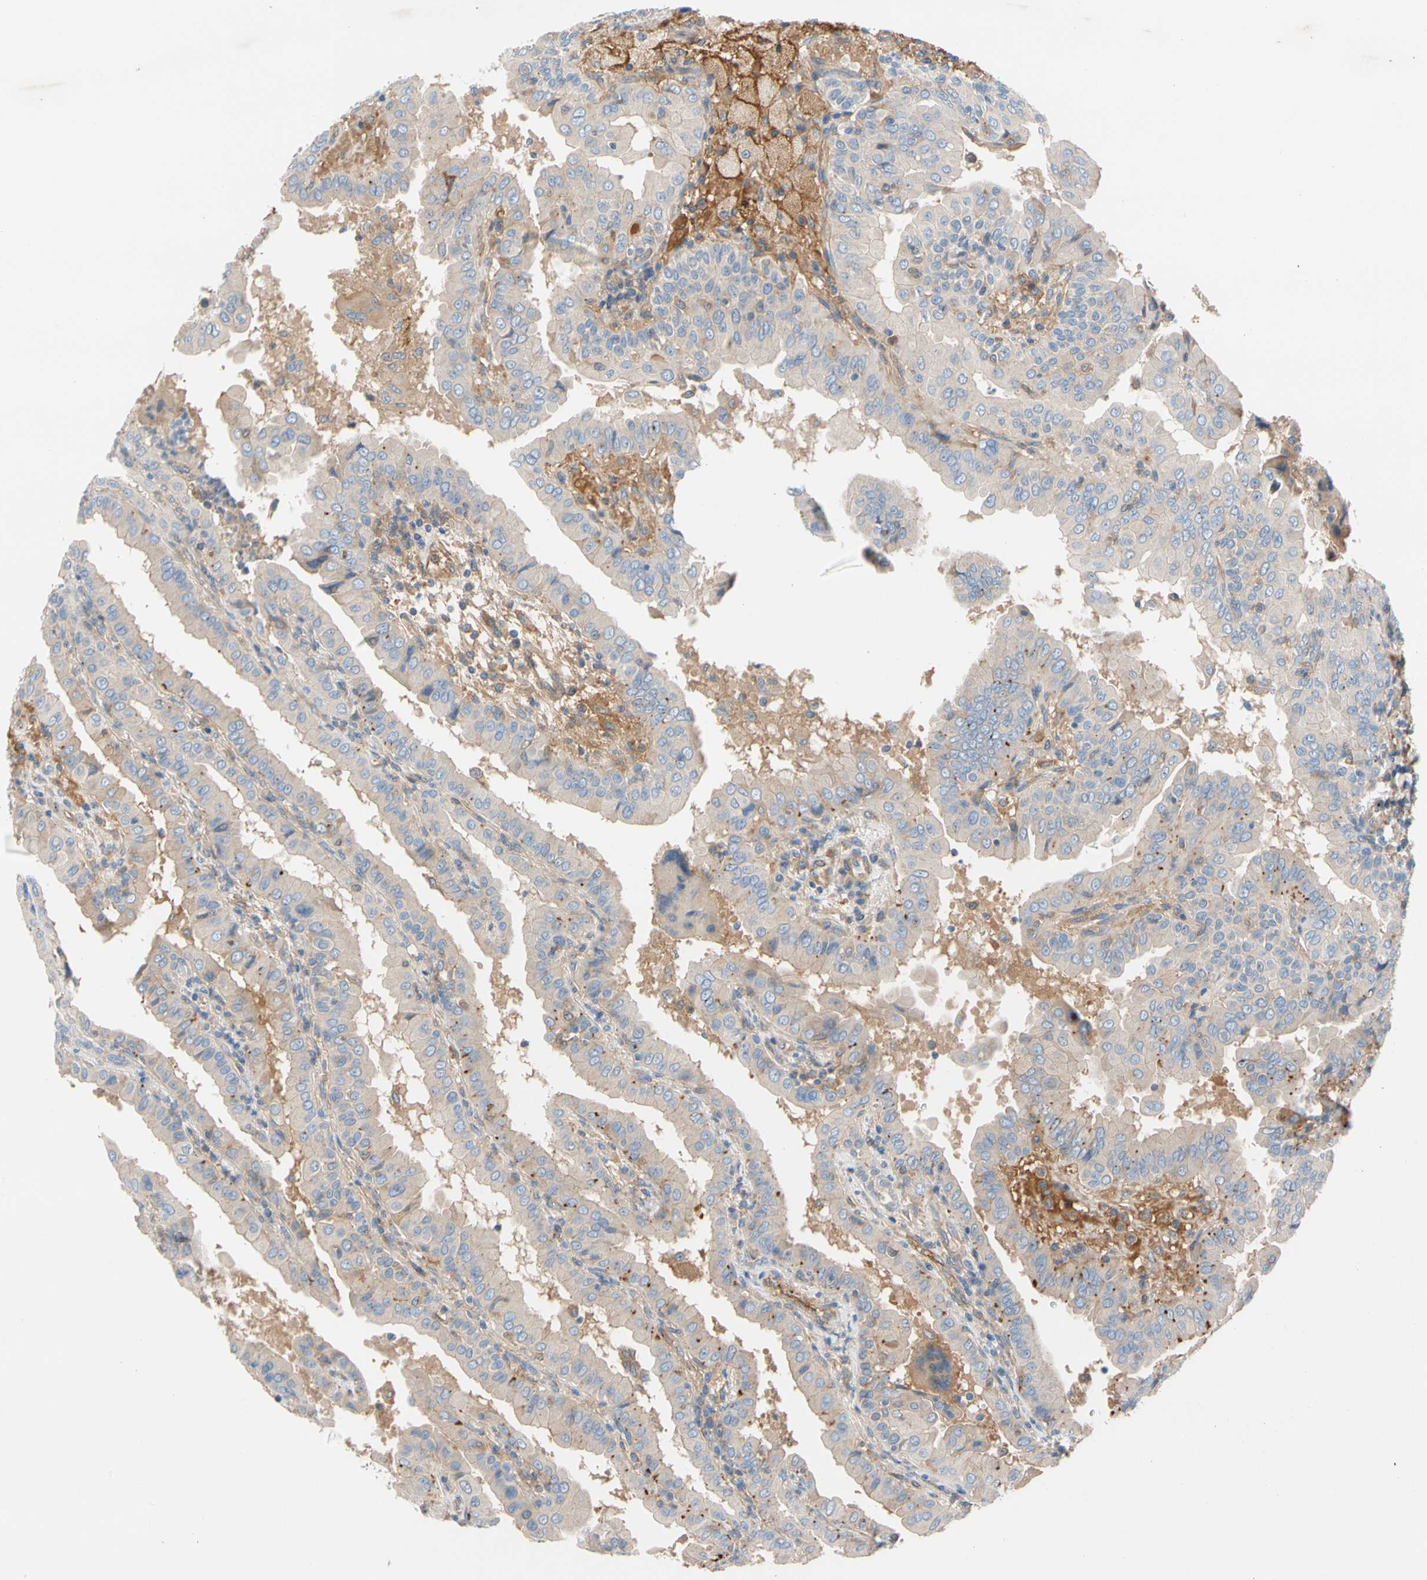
{"staining": {"intensity": "negative", "quantity": "none", "location": "none"}, "tissue": "thyroid cancer", "cell_type": "Tumor cells", "image_type": "cancer", "snomed": [{"axis": "morphology", "description": "Papillary adenocarcinoma, NOS"}, {"axis": "topography", "description": "Thyroid gland"}], "caption": "Protein analysis of thyroid cancer (papillary adenocarcinoma) exhibits no significant expression in tumor cells. Nuclei are stained in blue.", "gene": "ENTREP3", "patient": {"sex": "male", "age": 33}}